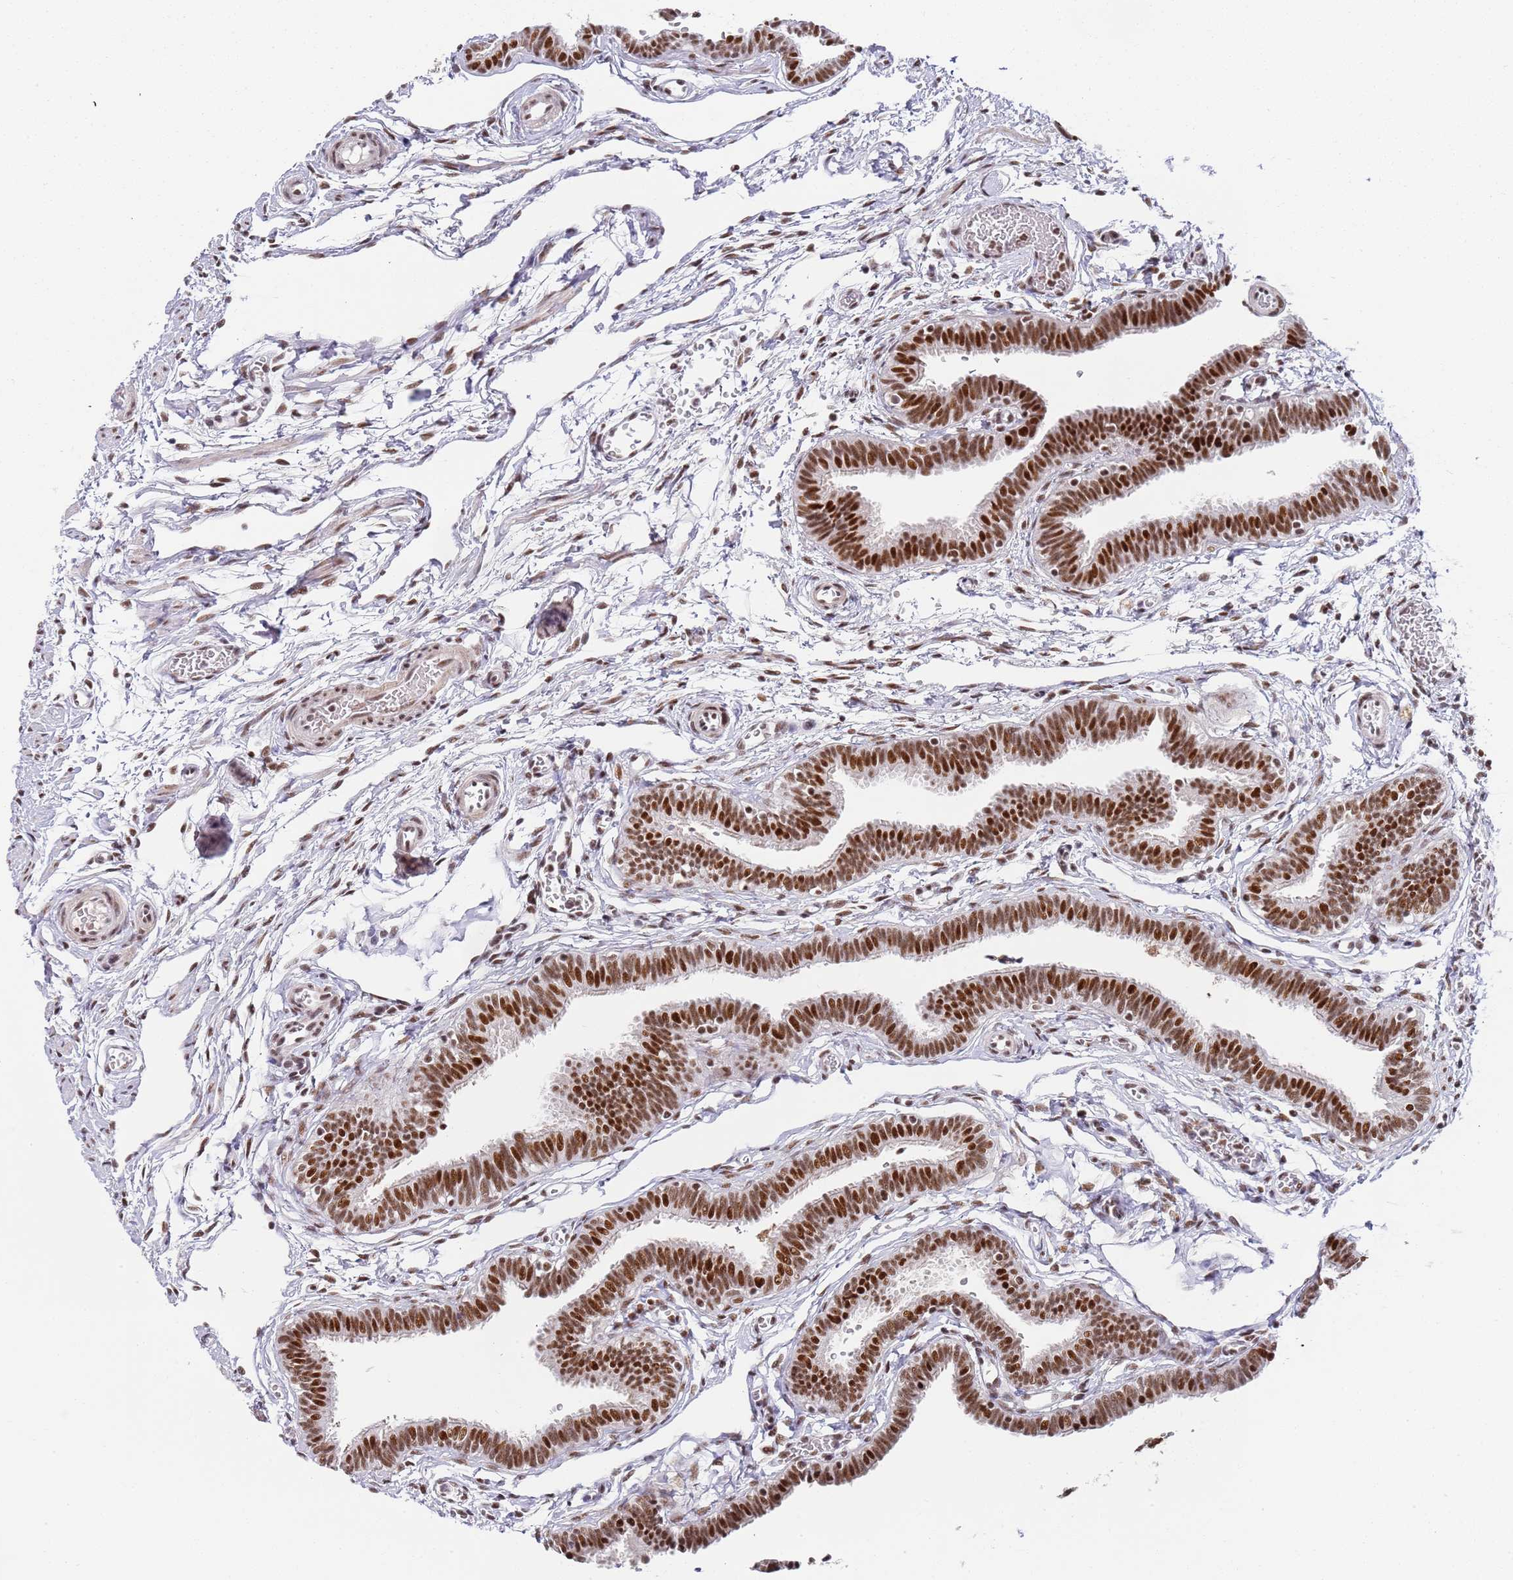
{"staining": {"intensity": "strong", "quantity": ">75%", "location": "nuclear"}, "tissue": "fallopian tube", "cell_type": "Glandular cells", "image_type": "normal", "snomed": [{"axis": "morphology", "description": "Normal tissue, NOS"}, {"axis": "topography", "description": "Fallopian tube"}, {"axis": "topography", "description": "Ovary"}], "caption": "High-power microscopy captured an immunohistochemistry (IHC) photomicrograph of unremarkable fallopian tube, revealing strong nuclear staining in approximately >75% of glandular cells.", "gene": "AKAP8L", "patient": {"sex": "female", "age": 23}}